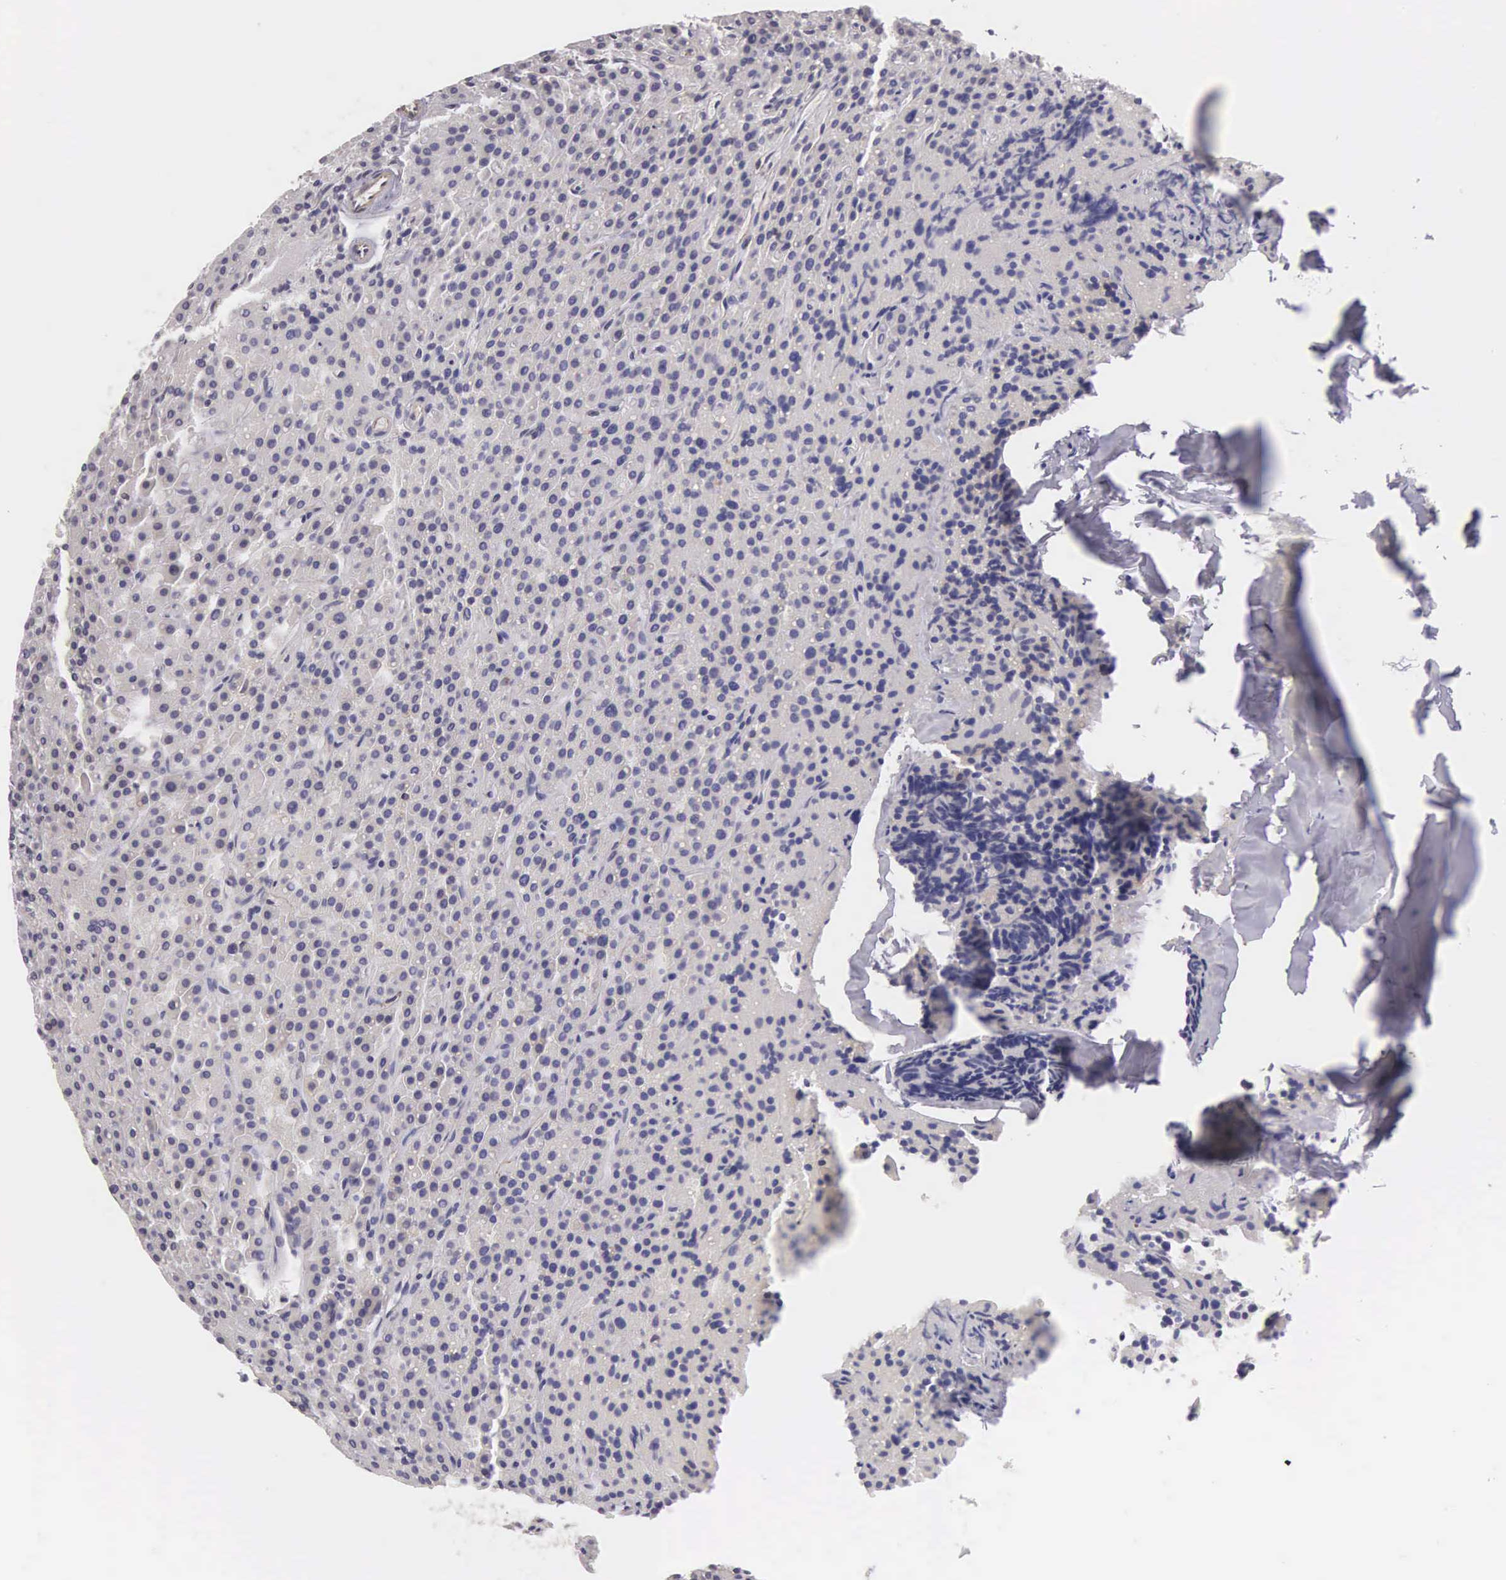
{"staining": {"intensity": "negative", "quantity": "none", "location": "none"}, "tissue": "parathyroid gland", "cell_type": "Glandular cells", "image_type": "normal", "snomed": [{"axis": "morphology", "description": "Normal tissue, NOS"}, {"axis": "topography", "description": "Parathyroid gland"}], "caption": "Protein analysis of normal parathyroid gland shows no significant positivity in glandular cells. The staining is performed using DAB (3,3'-diaminobenzidine) brown chromogen with nuclei counter-stained in using hematoxylin.", "gene": "OSBPL3", "patient": {"sex": "male", "age": 71}}